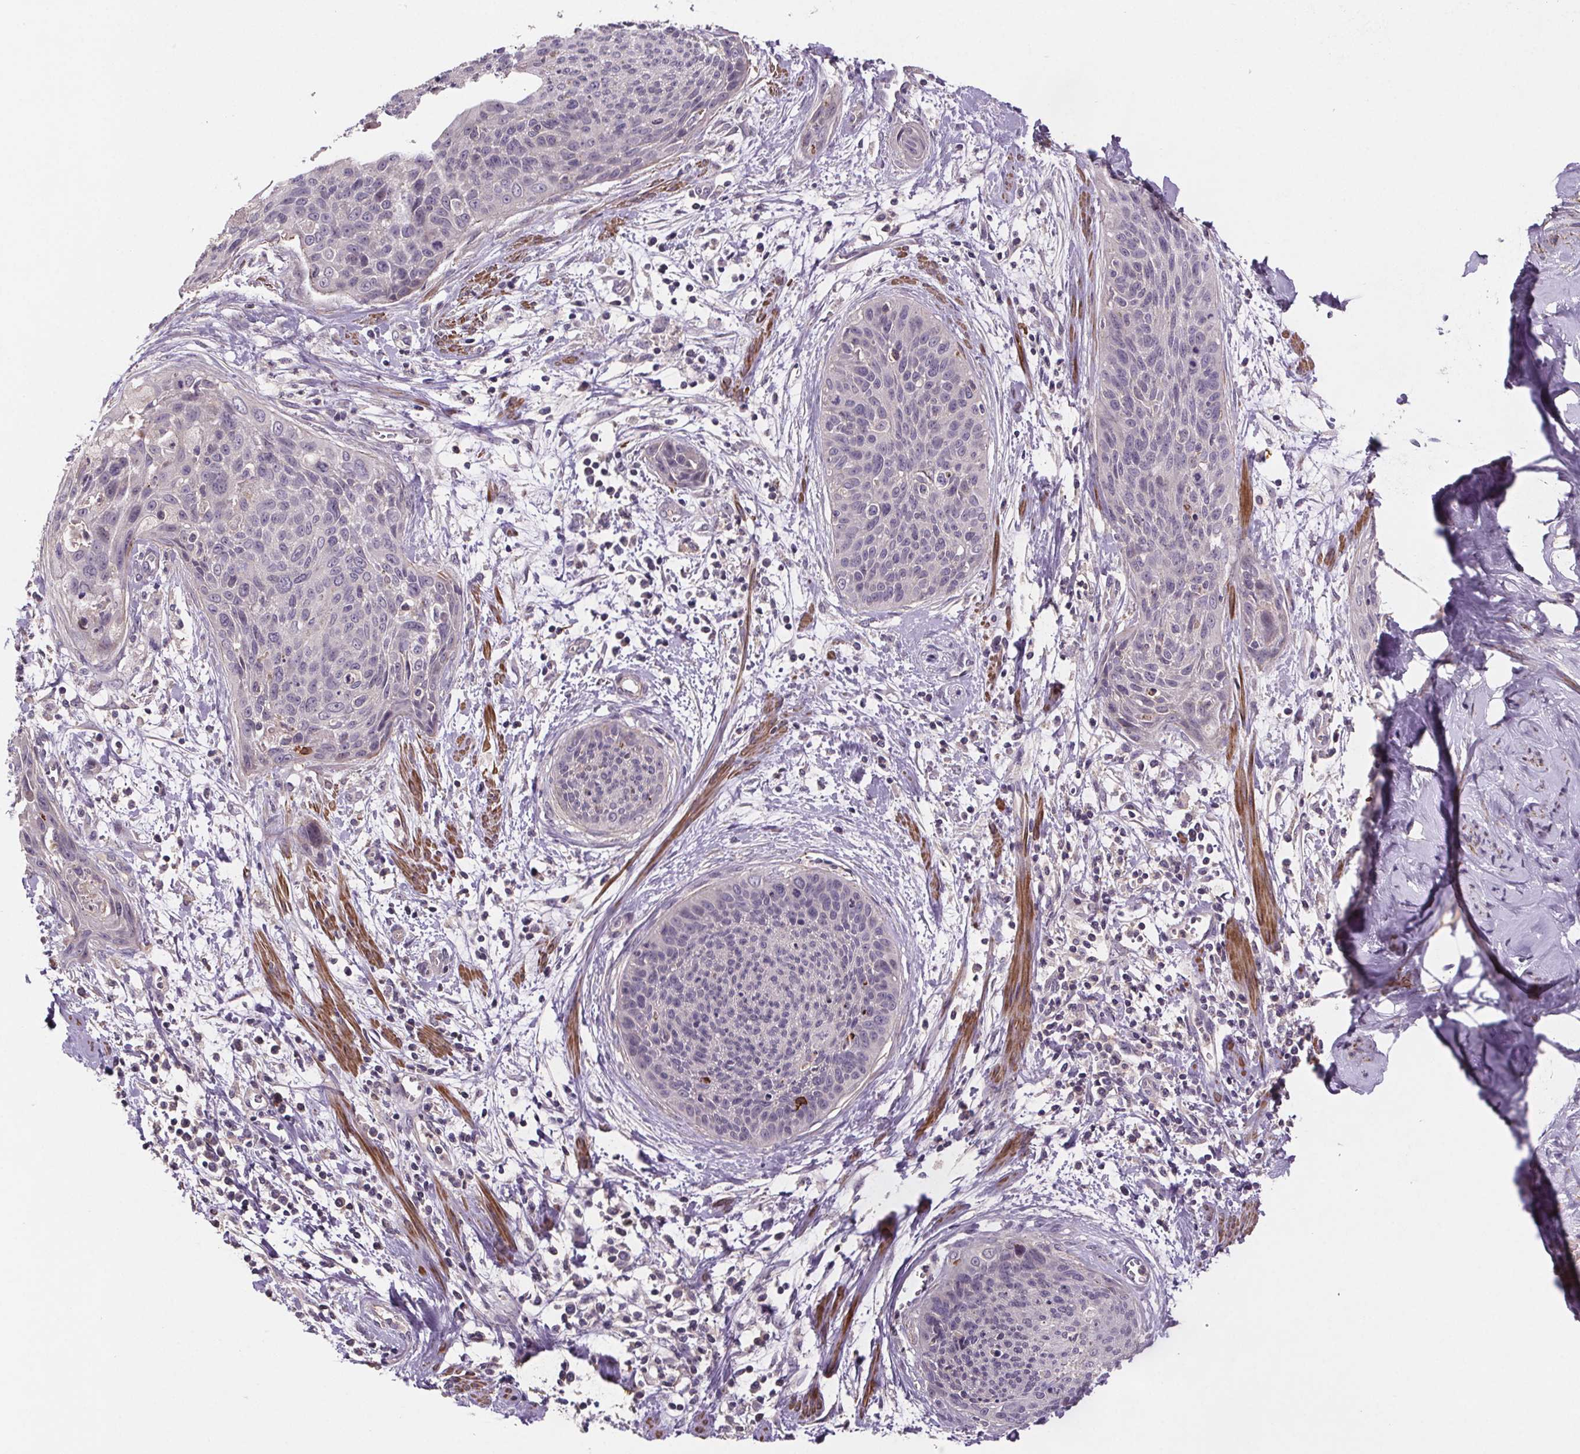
{"staining": {"intensity": "negative", "quantity": "none", "location": "none"}, "tissue": "cervical cancer", "cell_type": "Tumor cells", "image_type": "cancer", "snomed": [{"axis": "morphology", "description": "Squamous cell carcinoma, NOS"}, {"axis": "topography", "description": "Cervix"}], "caption": "Protein analysis of cervical squamous cell carcinoma reveals no significant staining in tumor cells.", "gene": "CLN3", "patient": {"sex": "female", "age": 55}}